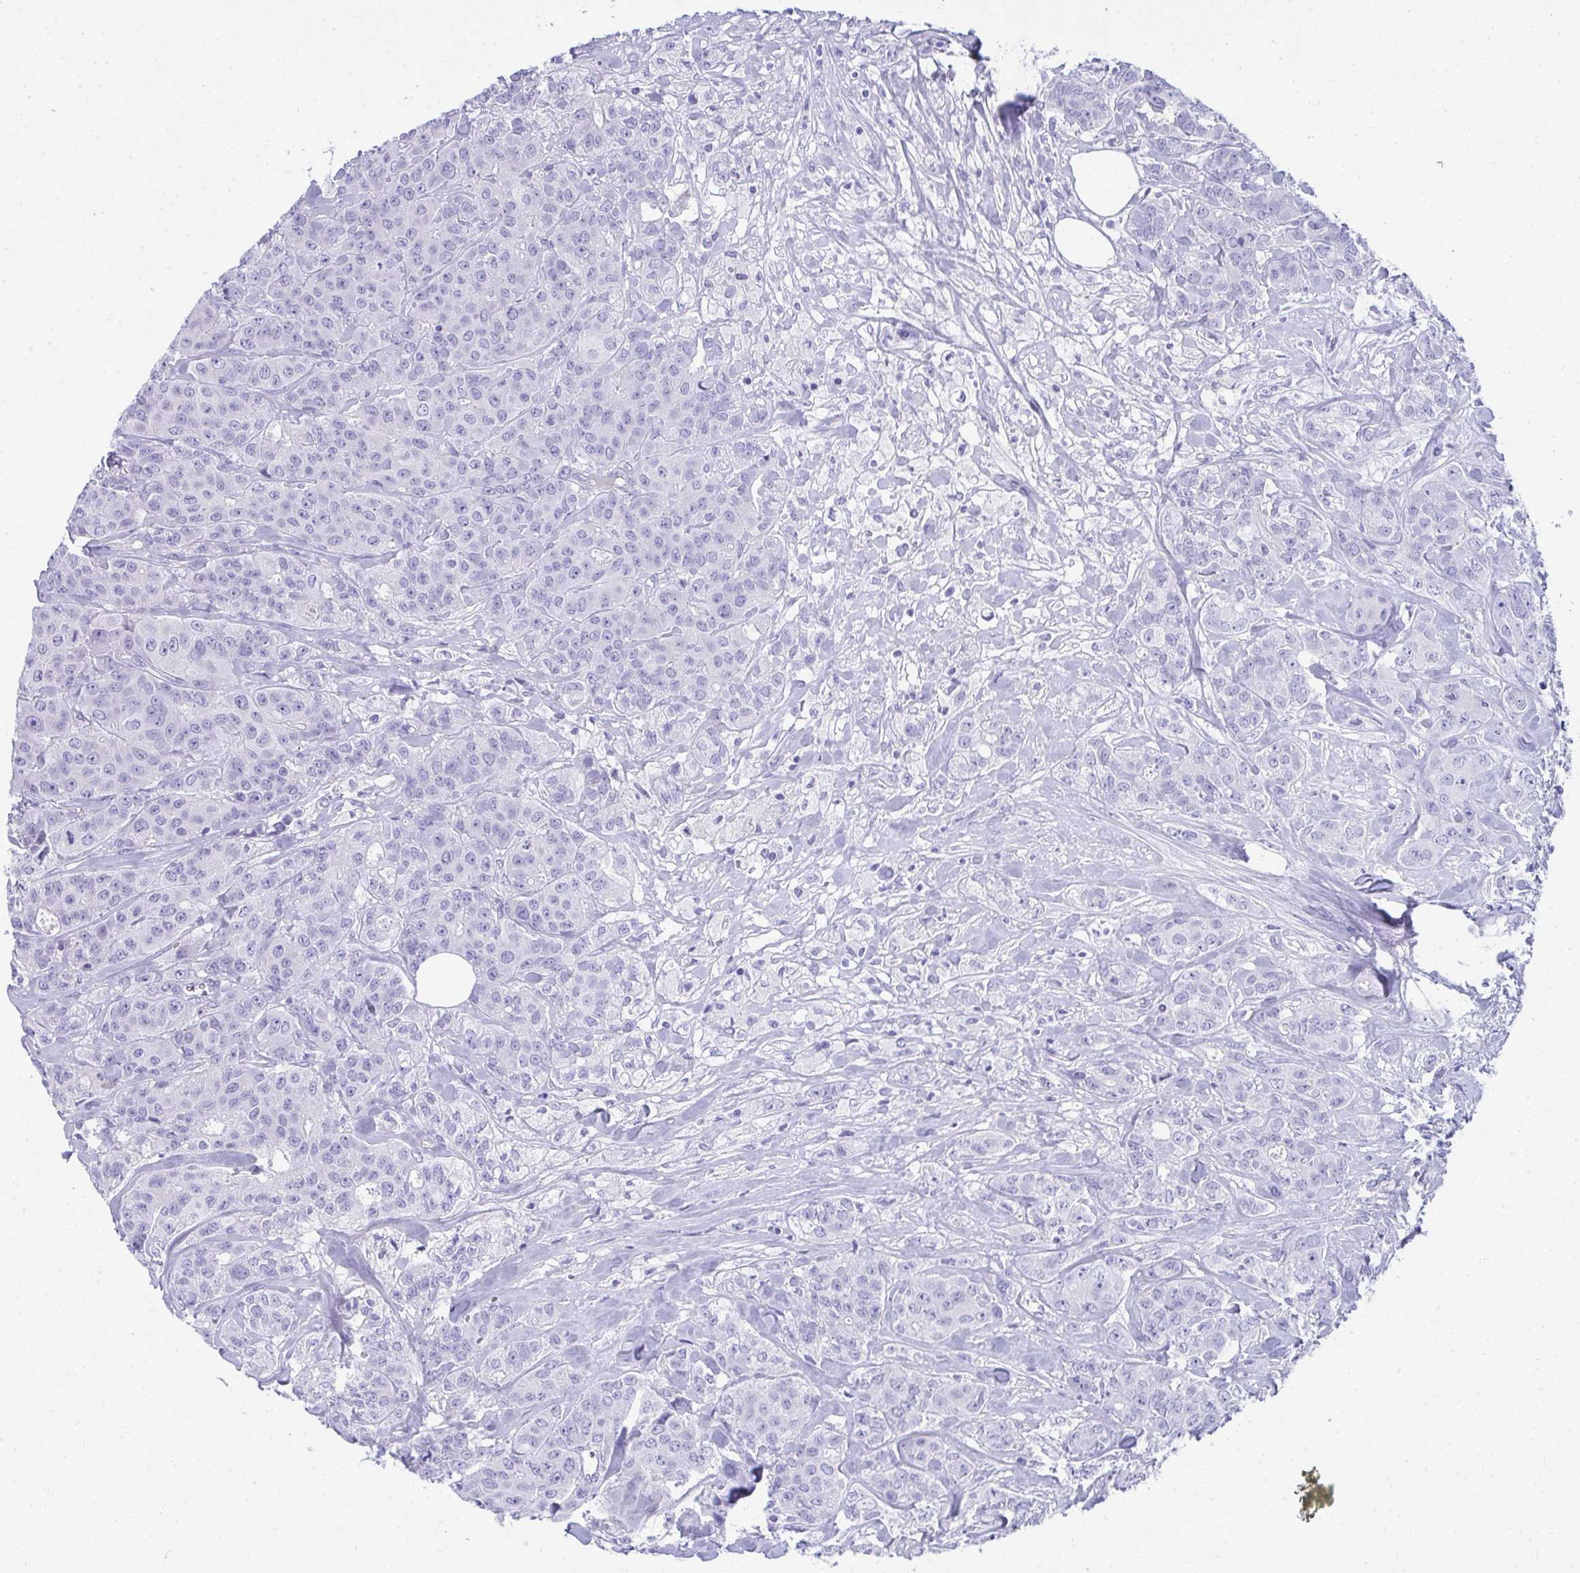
{"staining": {"intensity": "negative", "quantity": "none", "location": "none"}, "tissue": "breast cancer", "cell_type": "Tumor cells", "image_type": "cancer", "snomed": [{"axis": "morphology", "description": "Normal tissue, NOS"}, {"axis": "morphology", "description": "Duct carcinoma"}, {"axis": "topography", "description": "Breast"}], "caption": "A photomicrograph of human breast invasive ductal carcinoma is negative for staining in tumor cells. (Immunohistochemistry, brightfield microscopy, high magnification).", "gene": "SEC14L3", "patient": {"sex": "female", "age": 43}}